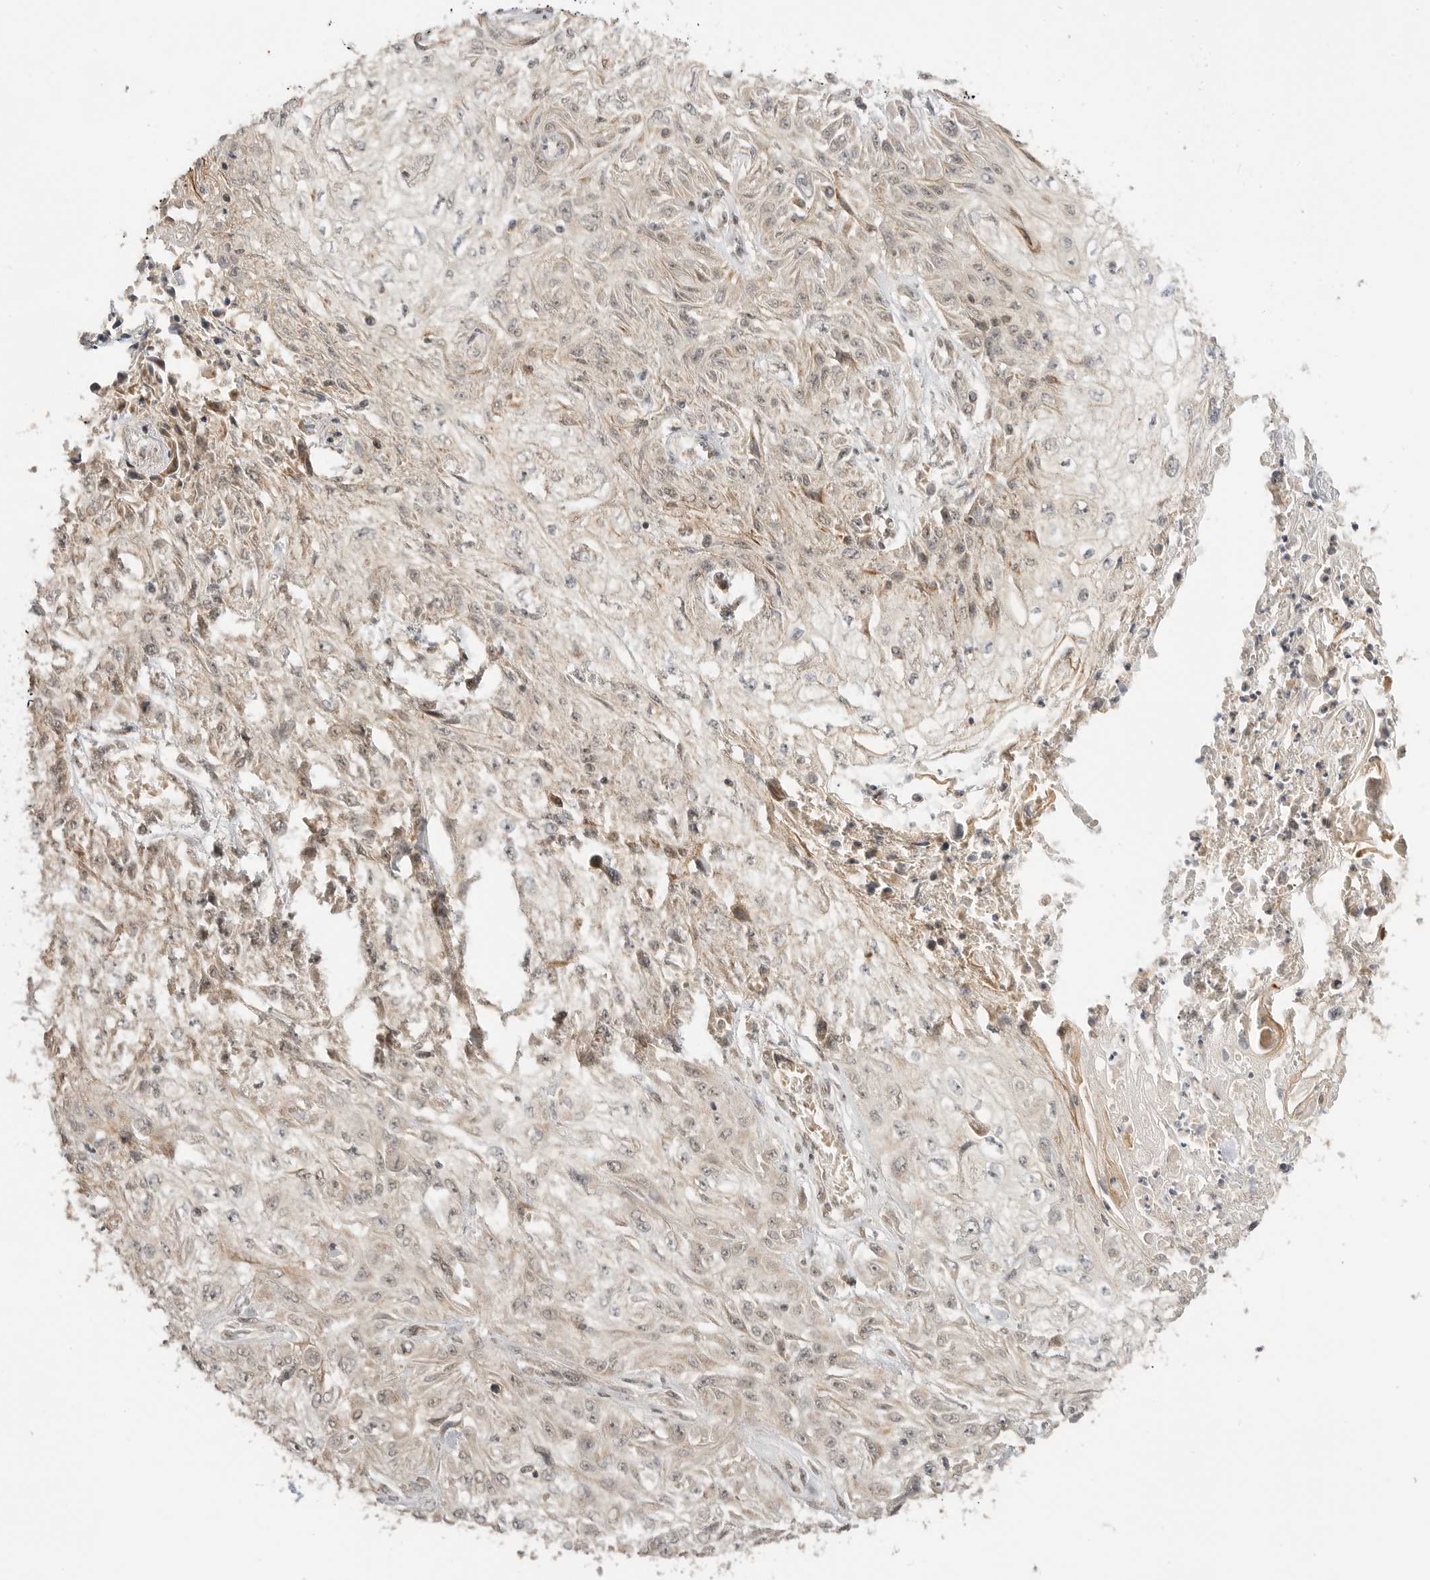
{"staining": {"intensity": "weak", "quantity": "<25%", "location": "cytoplasmic/membranous"}, "tissue": "skin cancer", "cell_type": "Tumor cells", "image_type": "cancer", "snomed": [{"axis": "morphology", "description": "Squamous cell carcinoma, NOS"}, {"axis": "morphology", "description": "Squamous cell carcinoma, metastatic, NOS"}, {"axis": "topography", "description": "Skin"}, {"axis": "topography", "description": "Lymph node"}], "caption": "Human skin cancer stained for a protein using IHC shows no positivity in tumor cells.", "gene": "ALKAL1", "patient": {"sex": "male", "age": 75}}